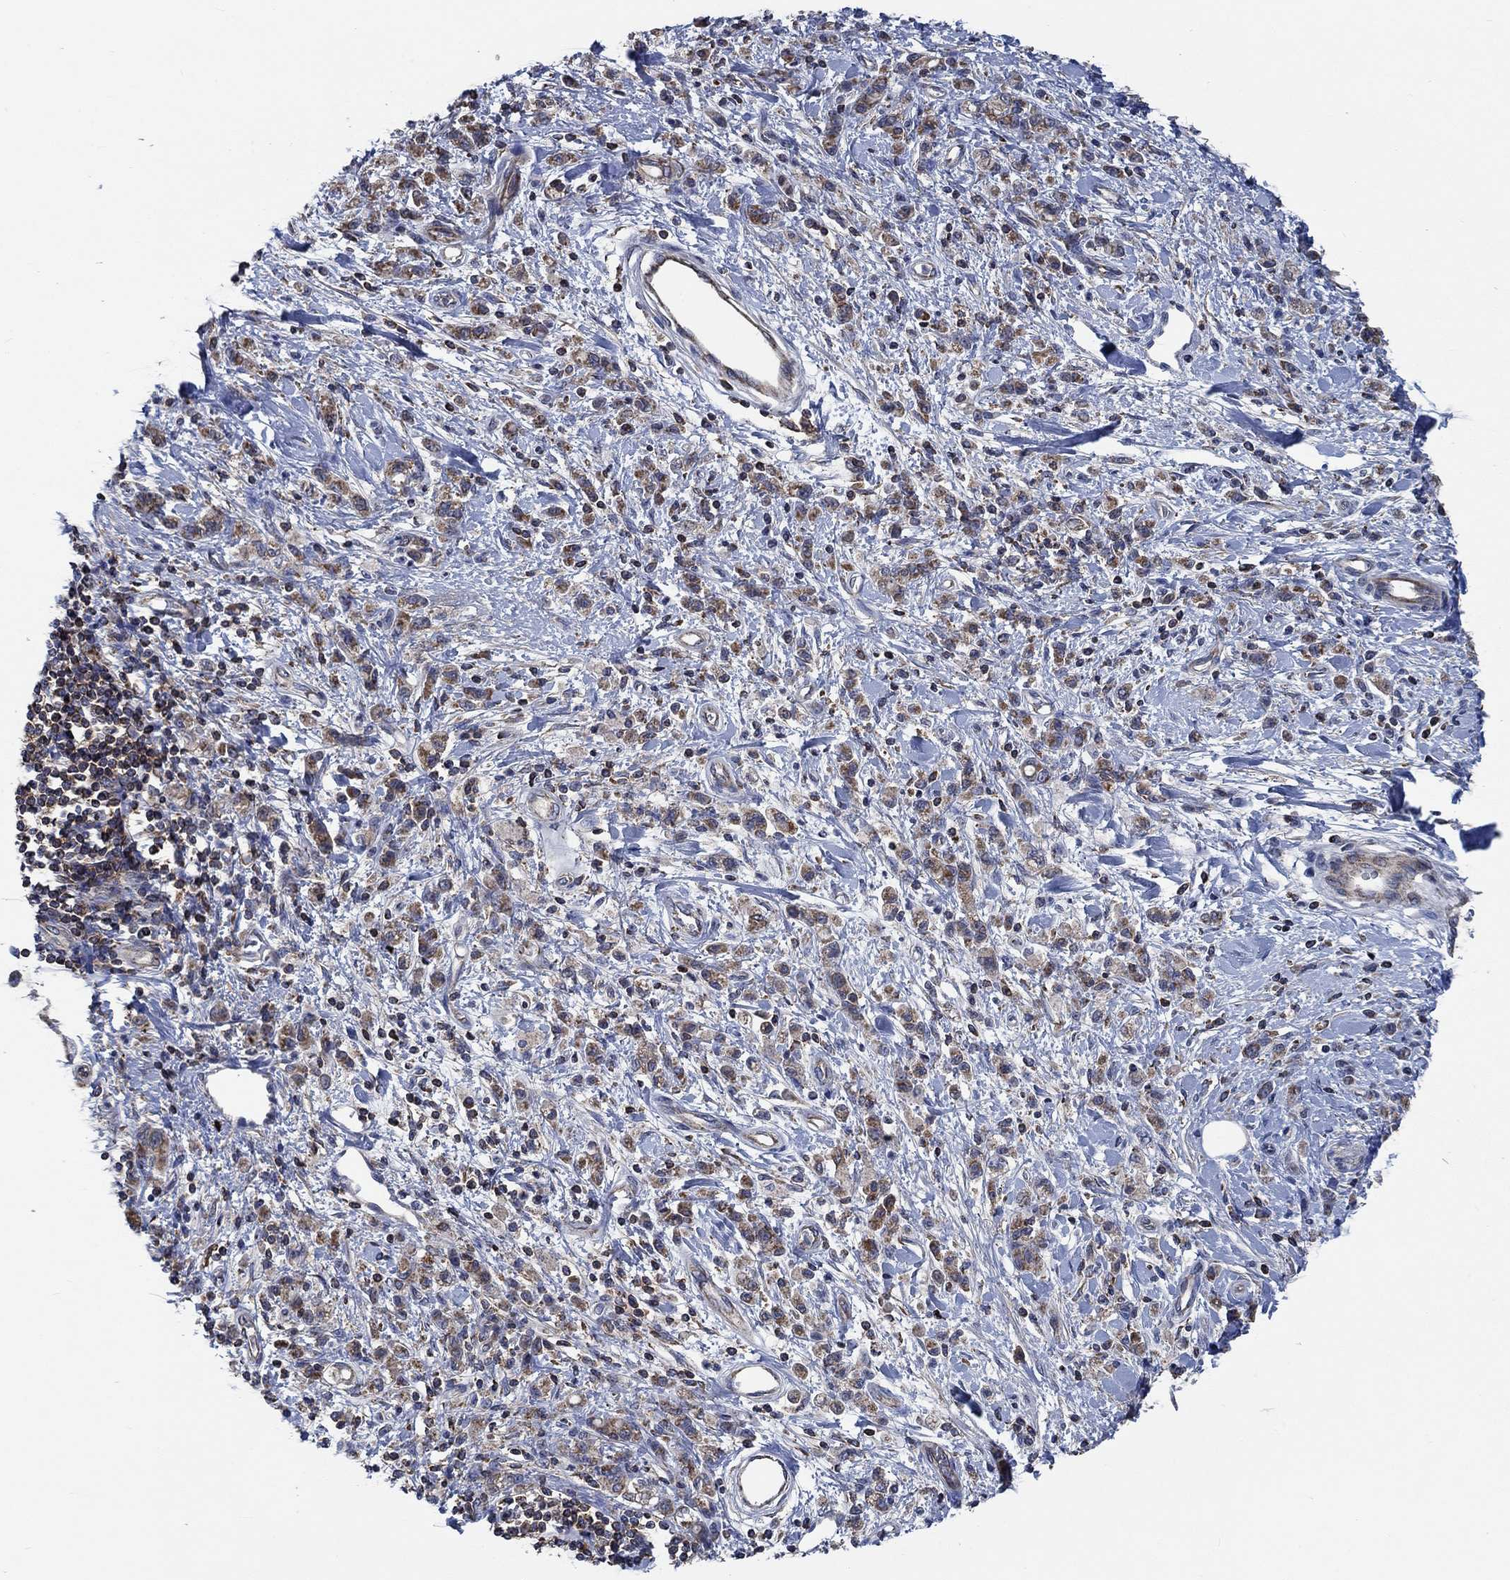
{"staining": {"intensity": "moderate", "quantity": "25%-75%", "location": "cytoplasmic/membranous"}, "tissue": "stomach cancer", "cell_type": "Tumor cells", "image_type": "cancer", "snomed": [{"axis": "morphology", "description": "Adenocarcinoma, NOS"}, {"axis": "topography", "description": "Stomach"}], "caption": "High-power microscopy captured an immunohistochemistry (IHC) histopathology image of stomach cancer (adenocarcinoma), revealing moderate cytoplasmic/membranous staining in about 25%-75% of tumor cells.", "gene": "STXBP6", "patient": {"sex": "male", "age": 77}}